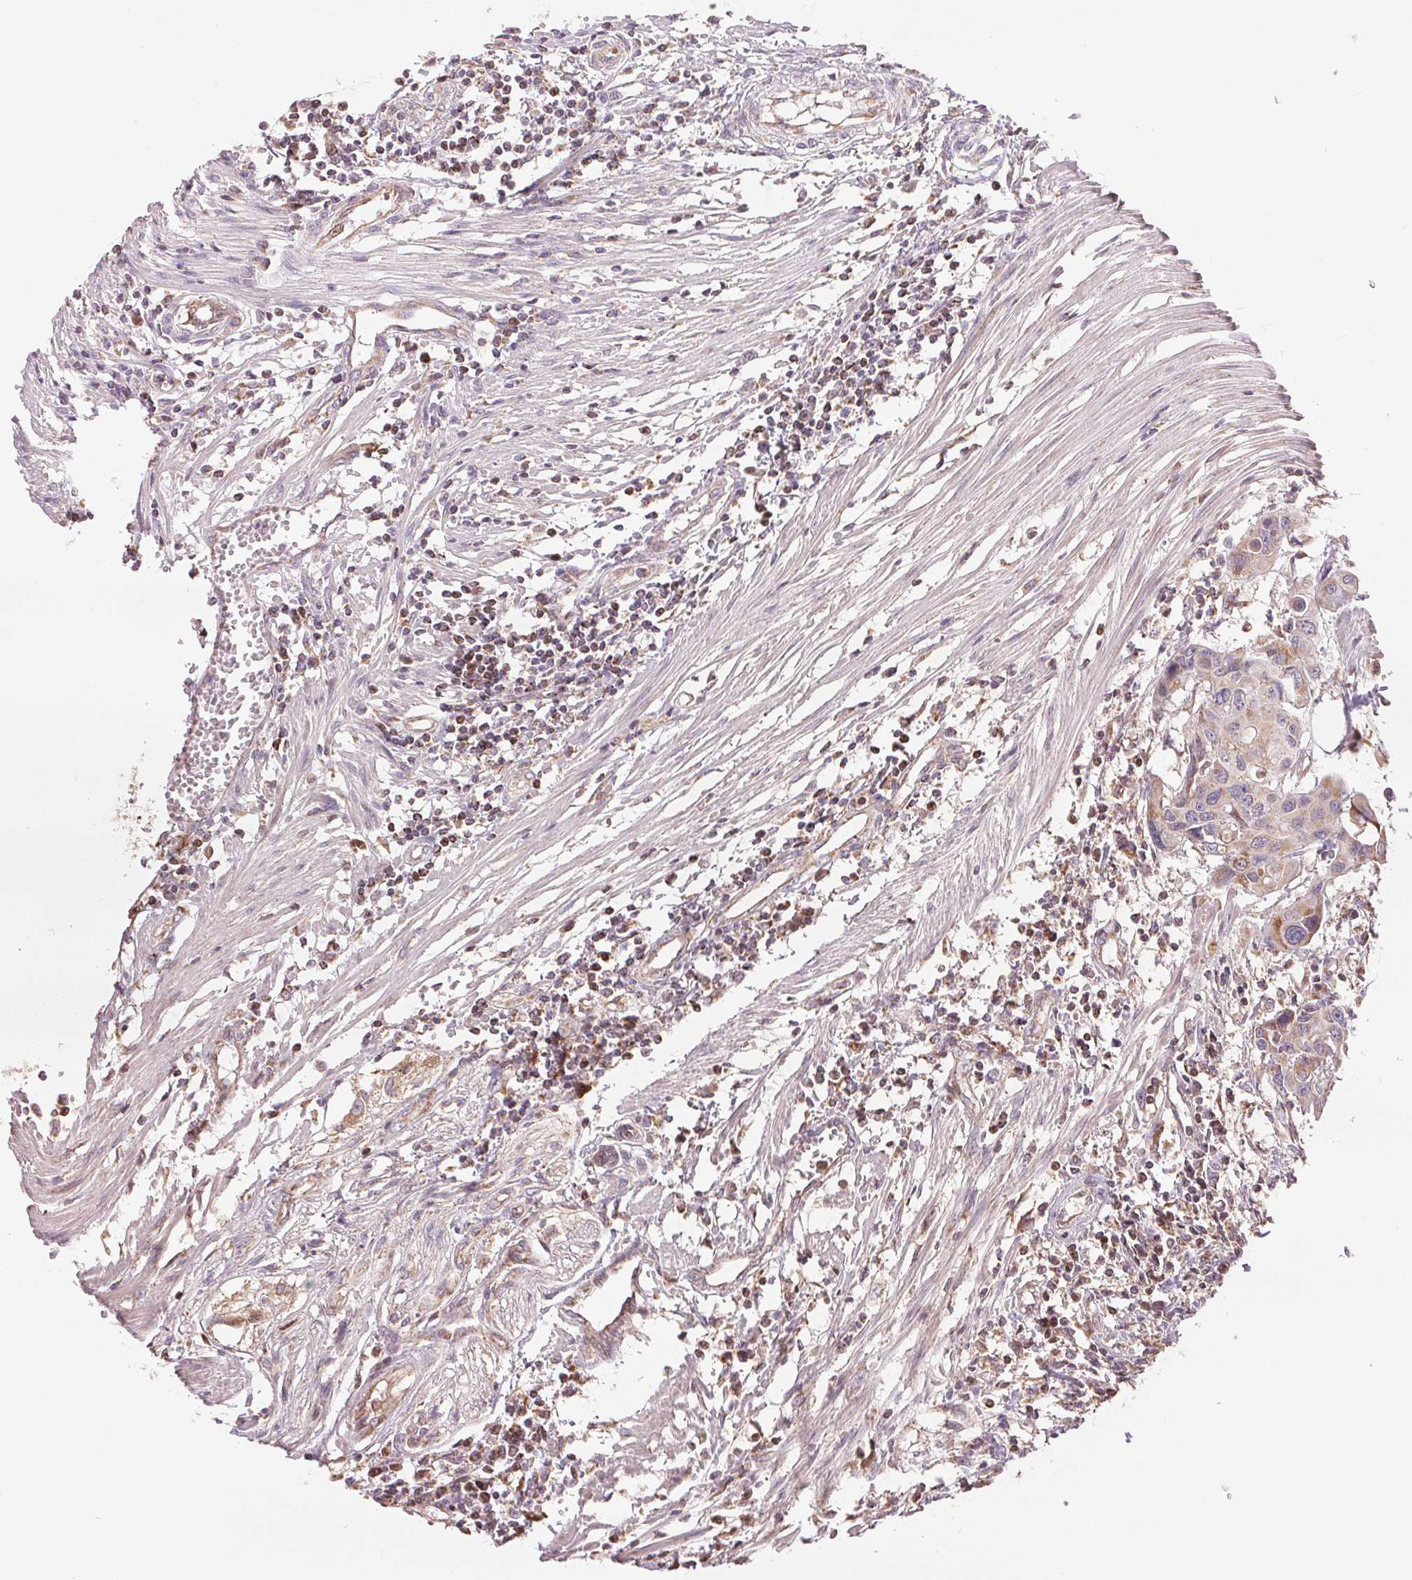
{"staining": {"intensity": "weak", "quantity": "25%-75%", "location": "cytoplasmic/membranous"}, "tissue": "colorectal cancer", "cell_type": "Tumor cells", "image_type": "cancer", "snomed": [{"axis": "morphology", "description": "Adenocarcinoma, NOS"}, {"axis": "topography", "description": "Colon"}], "caption": "The immunohistochemical stain labels weak cytoplasmic/membranous staining in tumor cells of adenocarcinoma (colorectal) tissue. (DAB (3,3'-diaminobenzidine) IHC with brightfield microscopy, high magnification).", "gene": "DGUOK", "patient": {"sex": "male", "age": 77}}